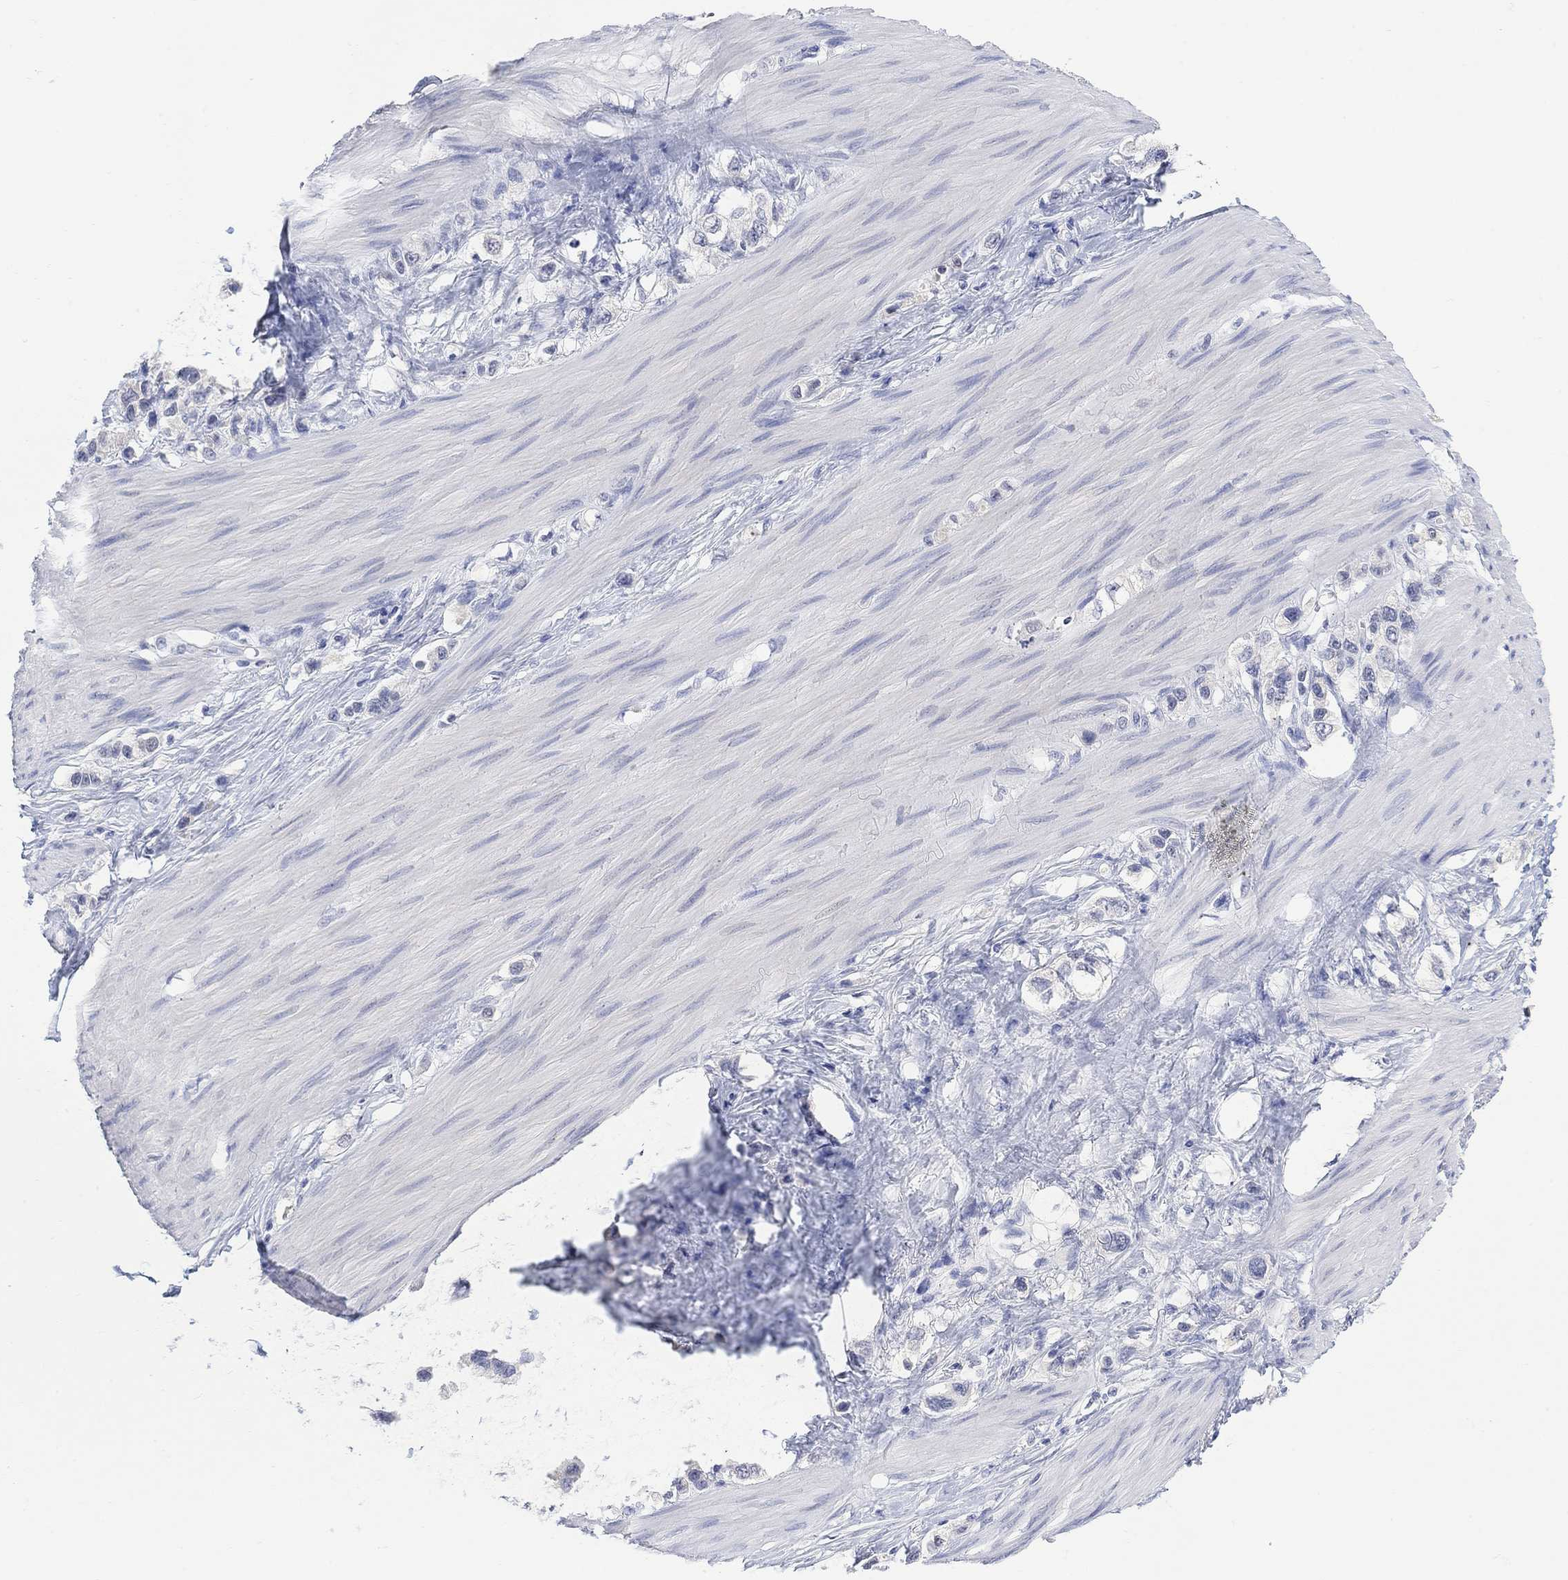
{"staining": {"intensity": "negative", "quantity": "none", "location": "none"}, "tissue": "stomach cancer", "cell_type": "Tumor cells", "image_type": "cancer", "snomed": [{"axis": "morphology", "description": "Normal tissue, NOS"}, {"axis": "morphology", "description": "Adenocarcinoma, NOS"}, {"axis": "morphology", "description": "Adenocarcinoma, High grade"}, {"axis": "topography", "description": "Stomach, upper"}, {"axis": "topography", "description": "Stomach"}], "caption": "Immunohistochemical staining of adenocarcinoma (stomach) reveals no significant staining in tumor cells. (Stains: DAB immunohistochemistry with hematoxylin counter stain, Microscopy: brightfield microscopy at high magnification).", "gene": "FBP2", "patient": {"sex": "female", "age": 65}}